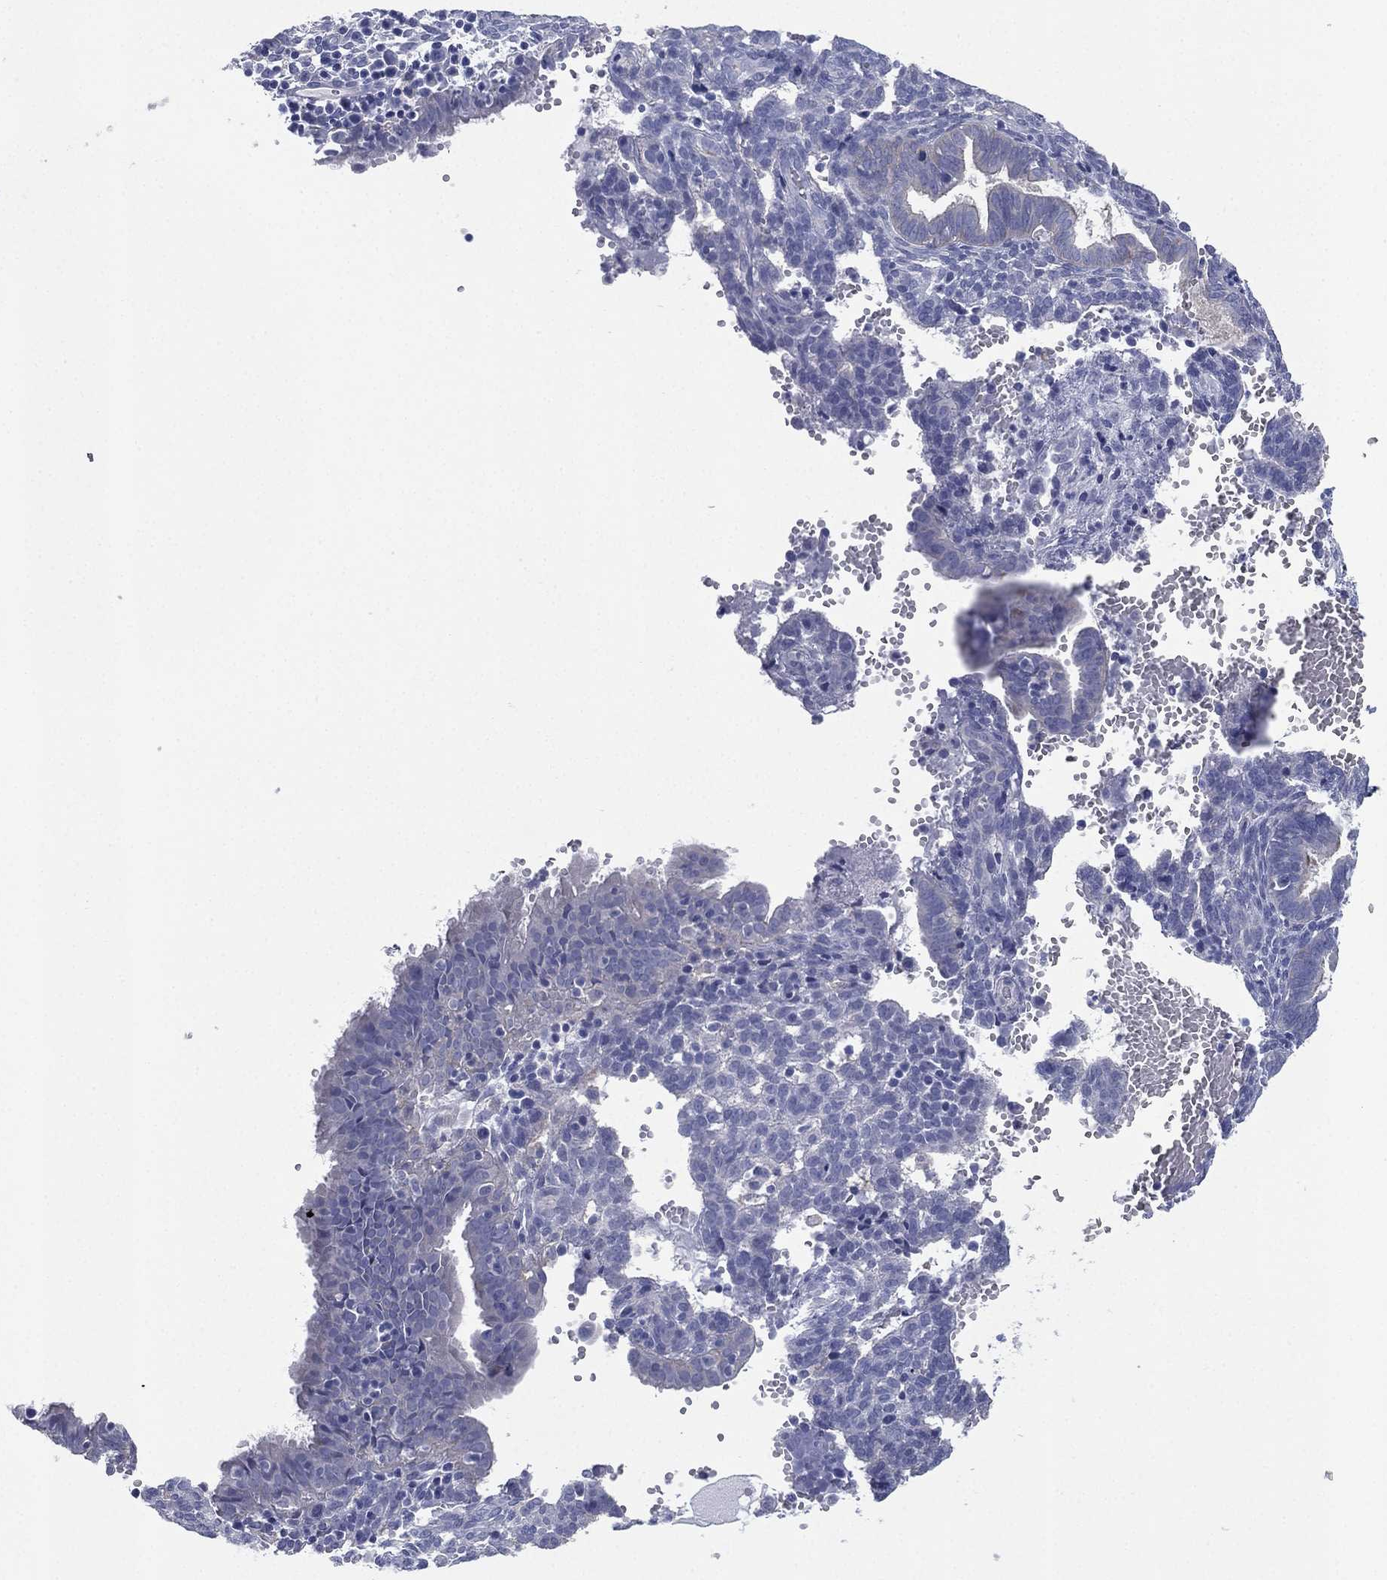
{"staining": {"intensity": "negative", "quantity": "none", "location": "none"}, "tissue": "endometrium", "cell_type": "Cells in endometrial stroma", "image_type": "normal", "snomed": [{"axis": "morphology", "description": "Normal tissue, NOS"}, {"axis": "topography", "description": "Endometrium"}], "caption": "The micrograph reveals no significant positivity in cells in endometrial stroma of endometrium. The staining is performed using DAB brown chromogen with nuclei counter-stained in using hematoxylin.", "gene": "FCER2", "patient": {"sex": "female", "age": 42}}